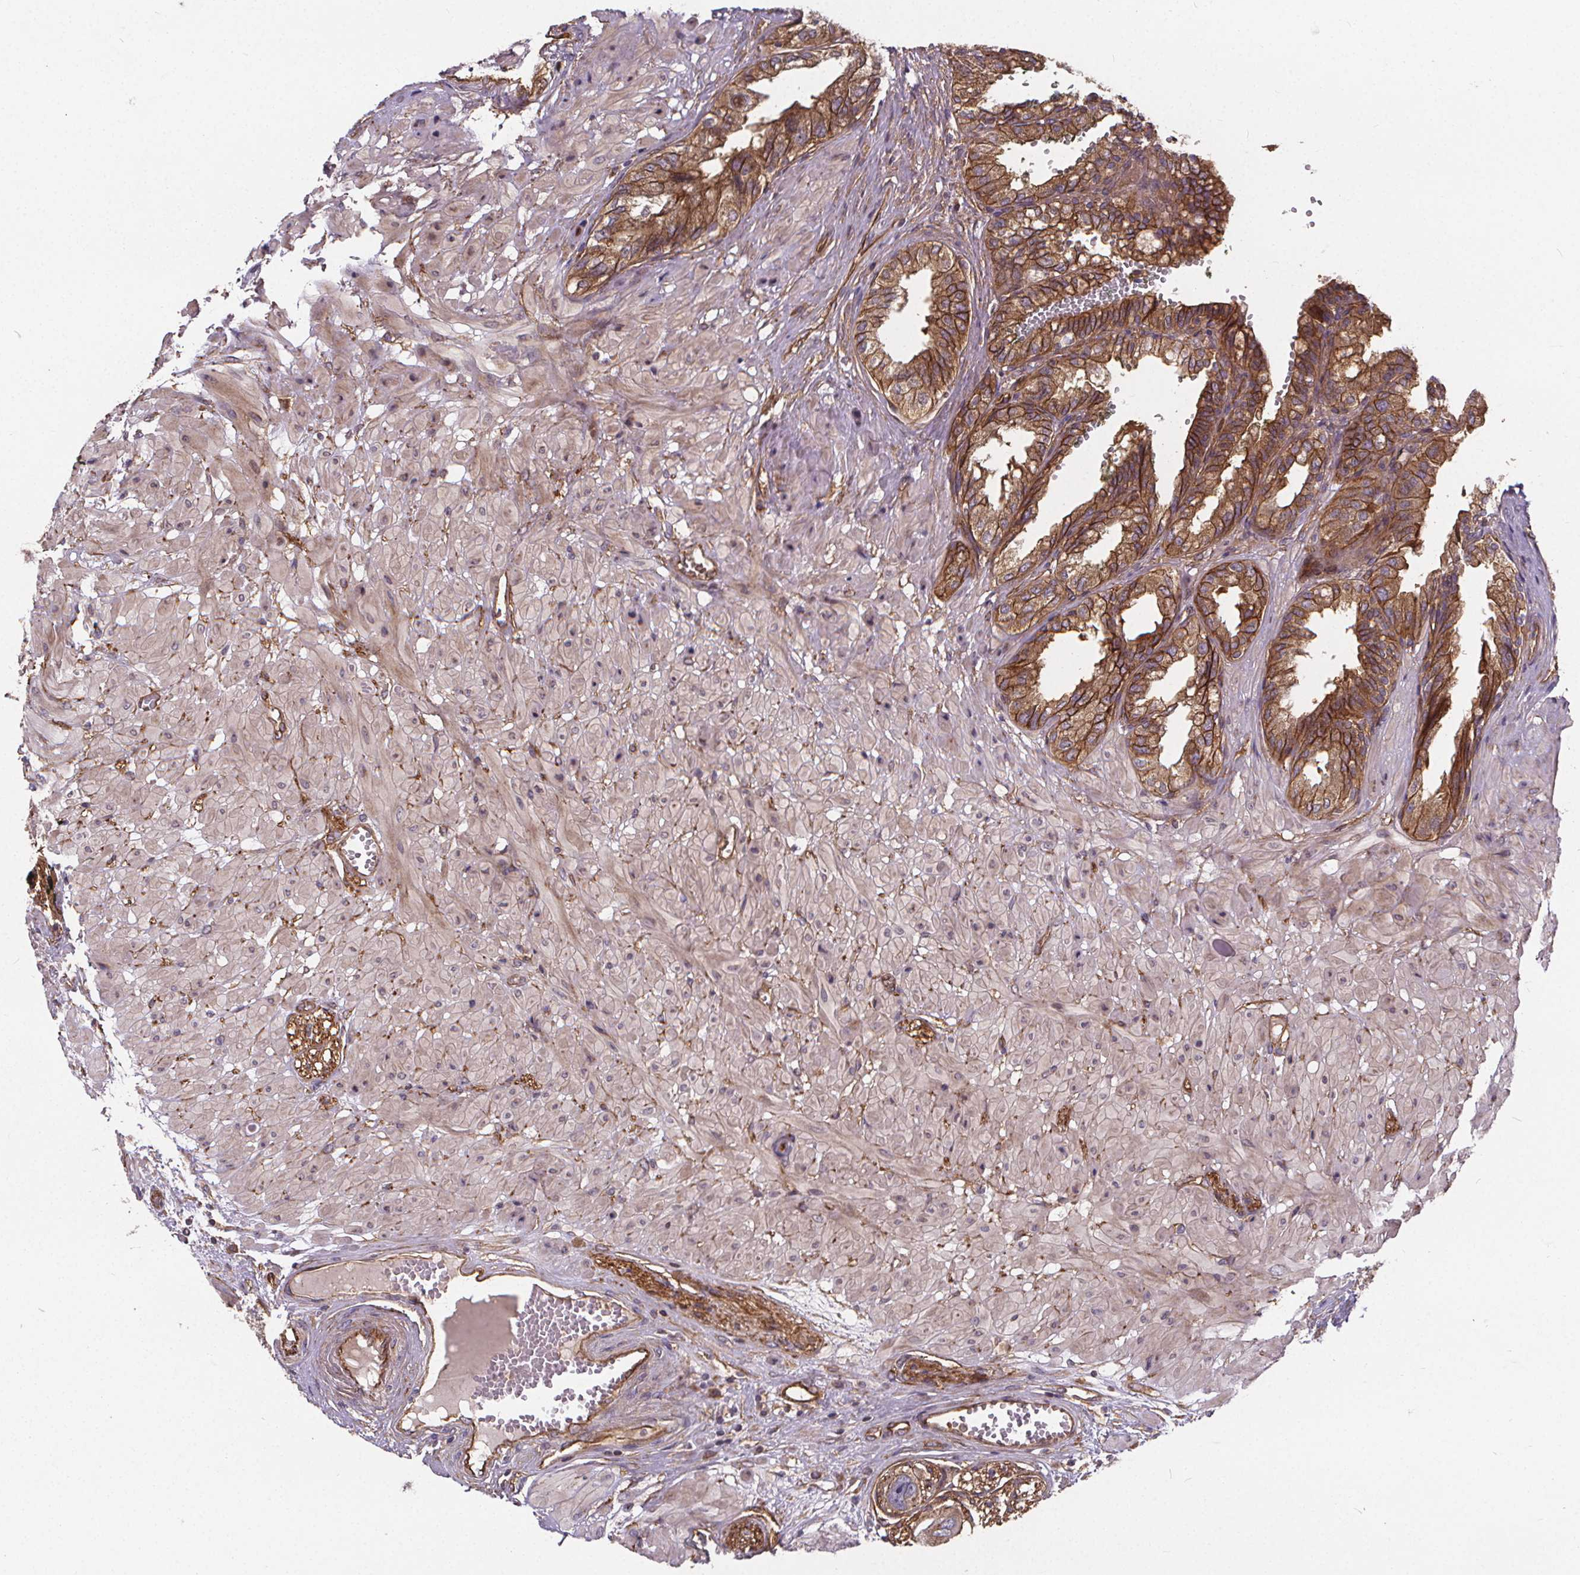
{"staining": {"intensity": "strong", "quantity": ">75%", "location": "cytoplasmic/membranous"}, "tissue": "prostate cancer", "cell_type": "Tumor cells", "image_type": "cancer", "snomed": [{"axis": "morphology", "description": "Adenocarcinoma, High grade"}, {"axis": "topography", "description": "Prostate"}], "caption": "Human prostate cancer (high-grade adenocarcinoma) stained with a protein marker displays strong staining in tumor cells.", "gene": "CLINT1", "patient": {"sex": "male", "age": 71}}